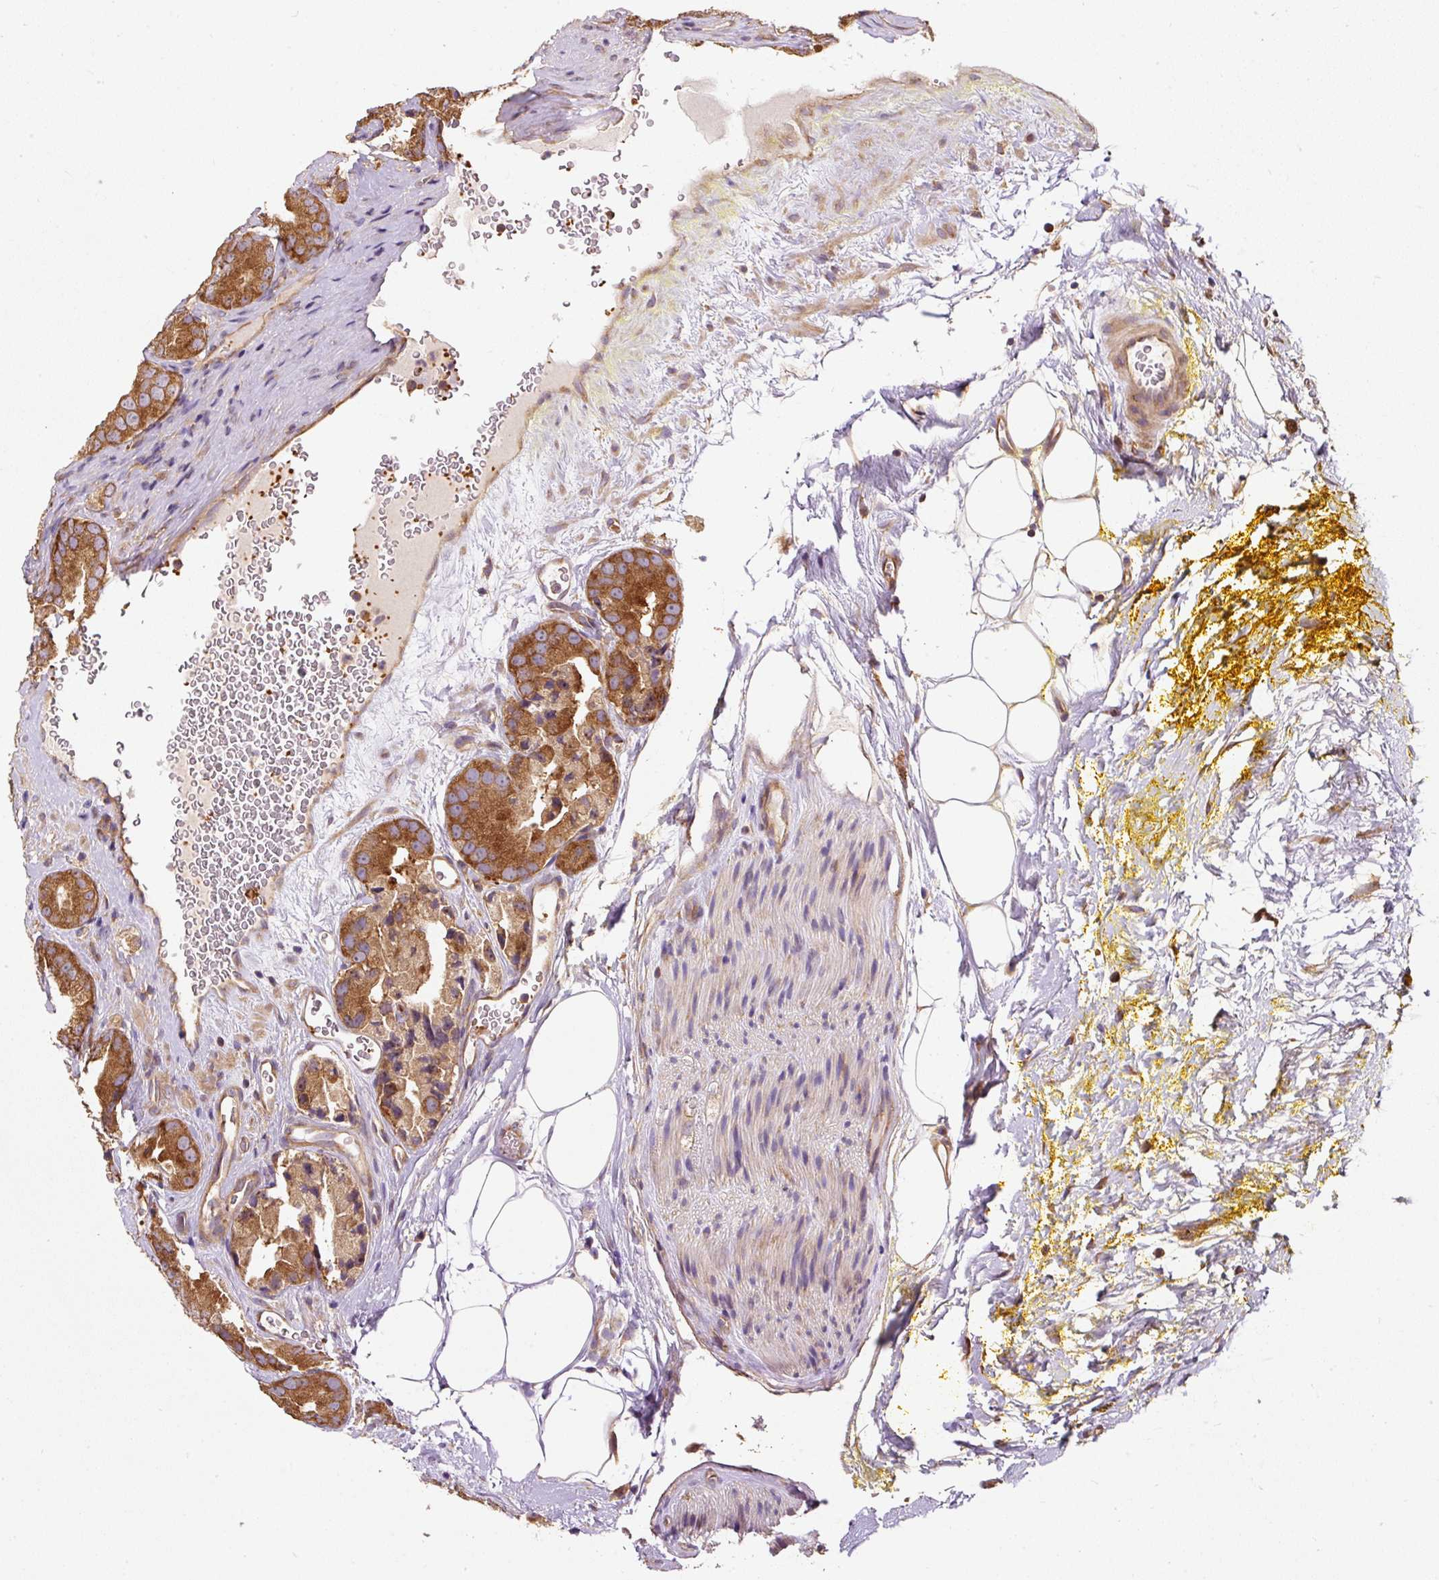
{"staining": {"intensity": "strong", "quantity": ">75%", "location": "cytoplasmic/membranous"}, "tissue": "prostate cancer", "cell_type": "Tumor cells", "image_type": "cancer", "snomed": [{"axis": "morphology", "description": "Adenocarcinoma, High grade"}, {"axis": "topography", "description": "Prostate"}], "caption": "Immunohistochemistry image of human prostate cancer stained for a protein (brown), which shows high levels of strong cytoplasmic/membranous staining in about >75% of tumor cells.", "gene": "EIF2S2", "patient": {"sex": "male", "age": 63}}